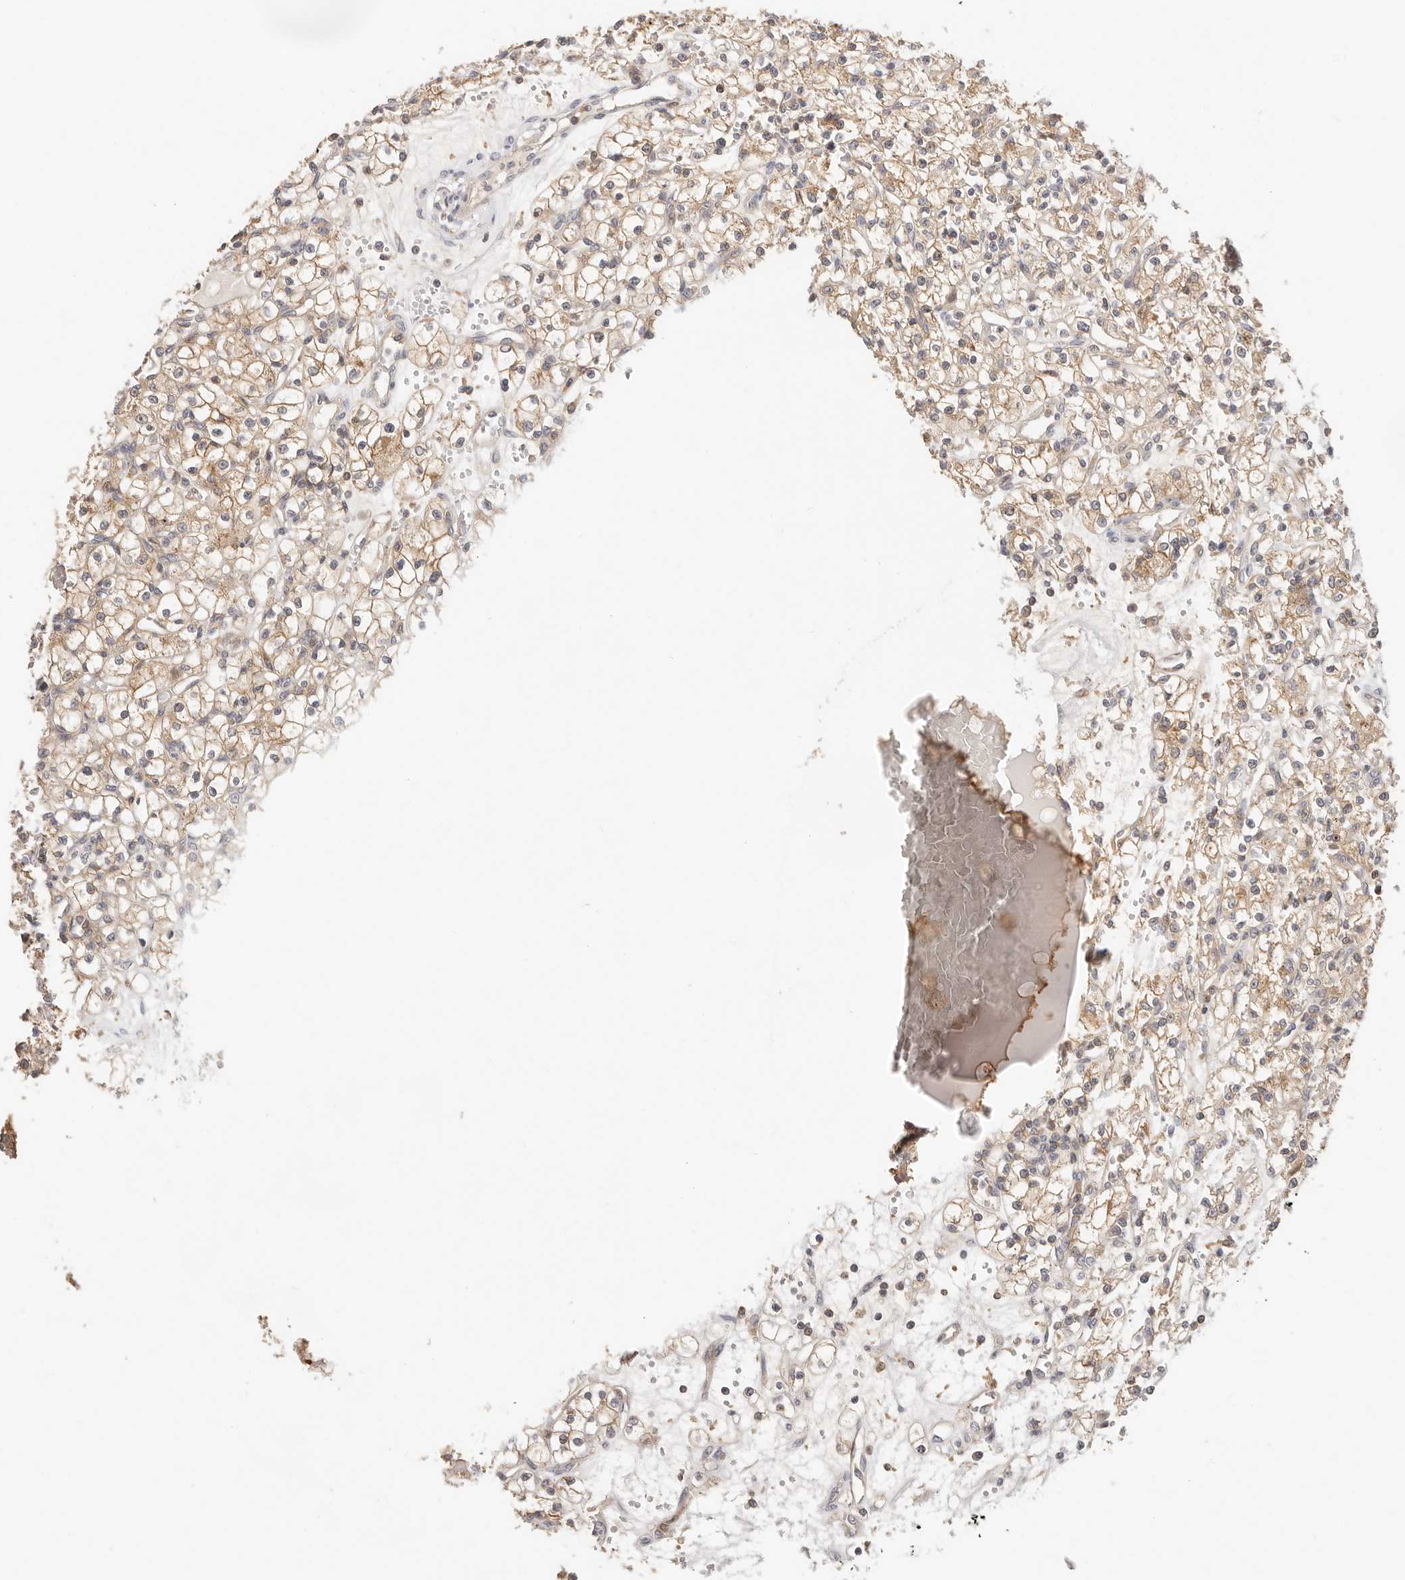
{"staining": {"intensity": "weak", "quantity": ">75%", "location": "cytoplasmic/membranous"}, "tissue": "renal cancer", "cell_type": "Tumor cells", "image_type": "cancer", "snomed": [{"axis": "morphology", "description": "Adenocarcinoma, NOS"}, {"axis": "topography", "description": "Kidney"}], "caption": "This micrograph demonstrates immunohistochemistry staining of renal cancer, with low weak cytoplasmic/membranous staining in about >75% of tumor cells.", "gene": "DTNBP1", "patient": {"sex": "female", "age": 59}}